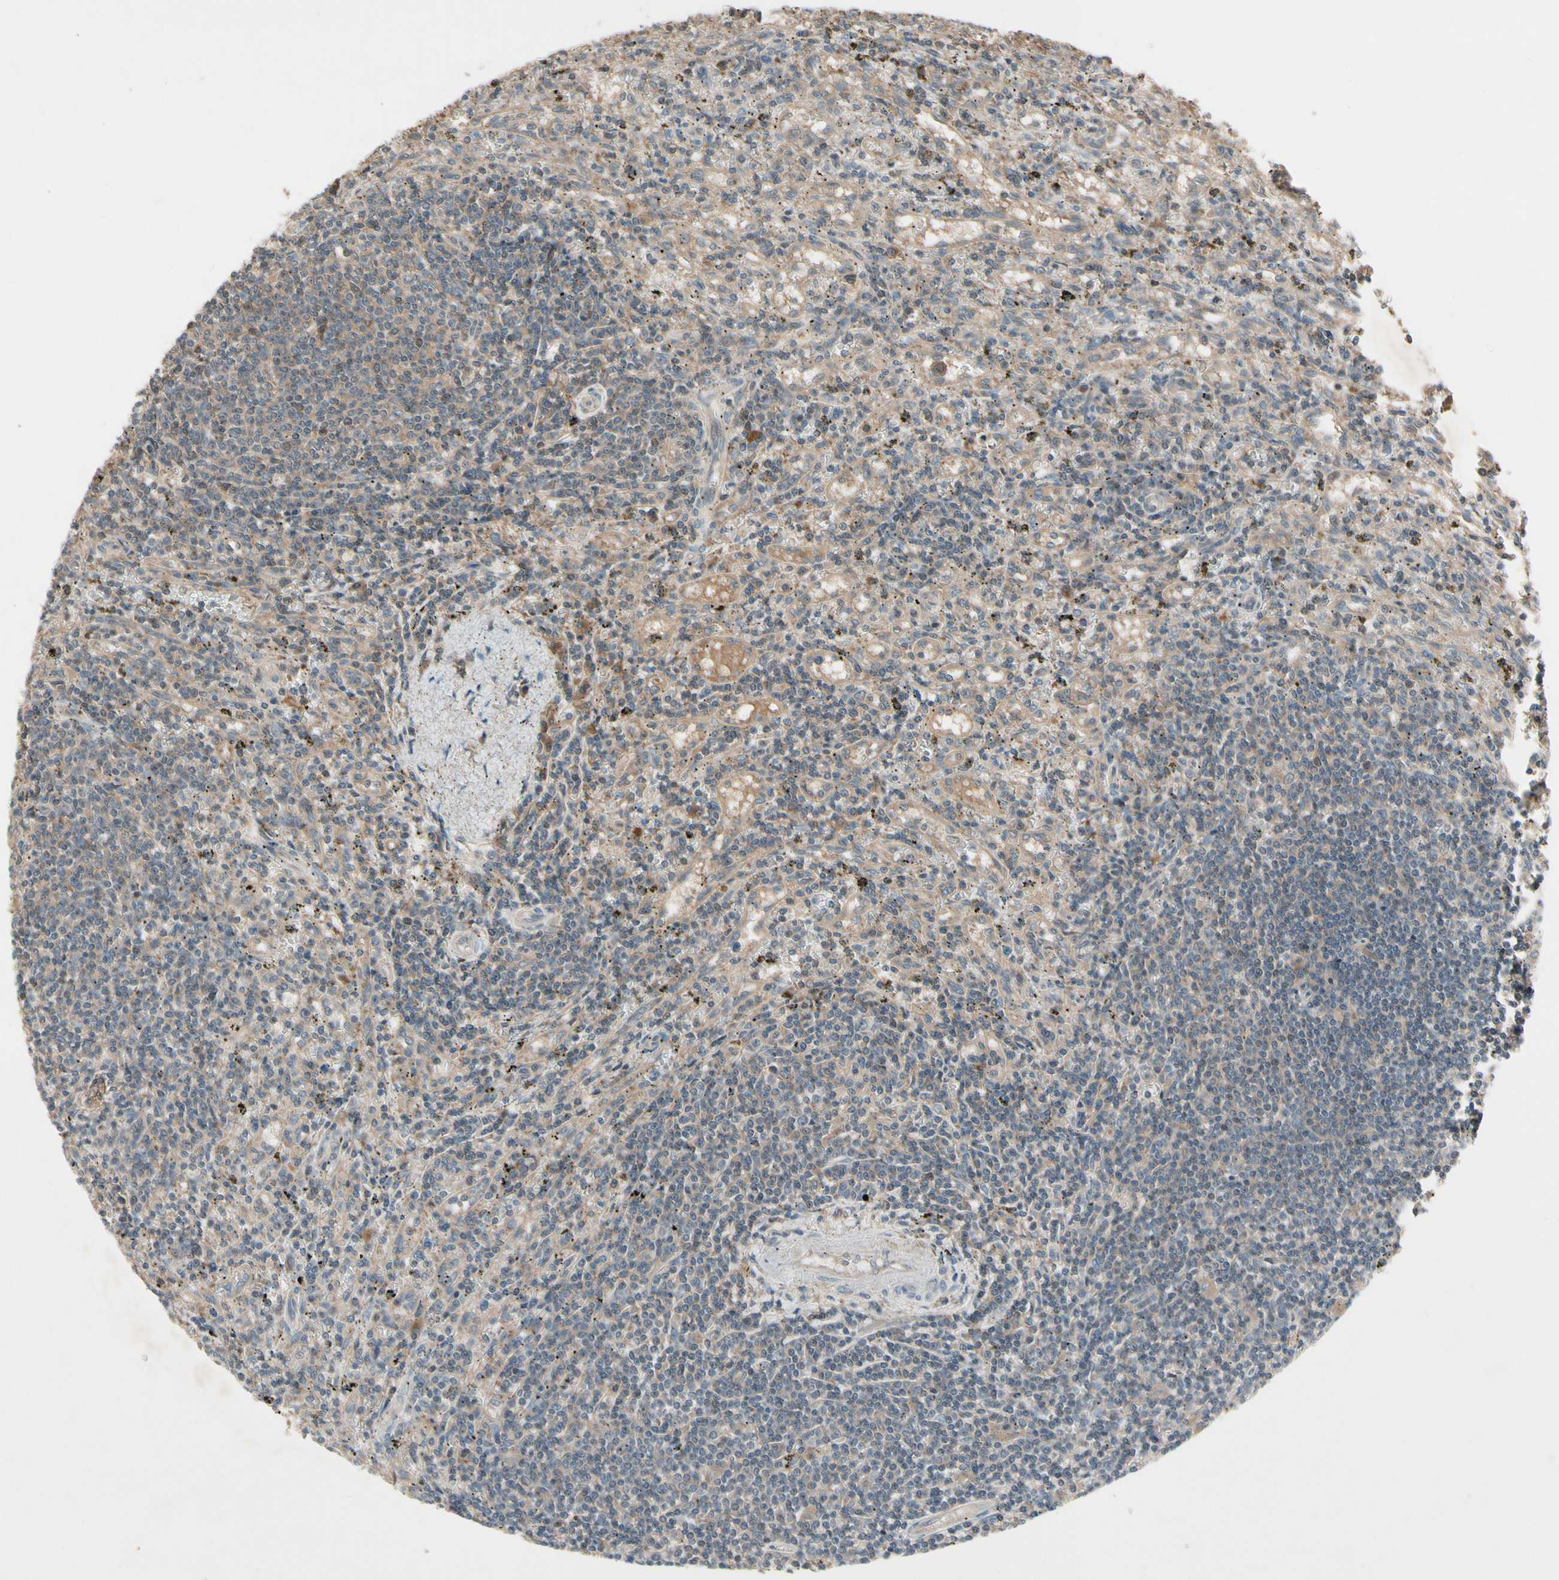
{"staining": {"intensity": "weak", "quantity": ">75%", "location": "cytoplasmic/membranous"}, "tissue": "lymphoma", "cell_type": "Tumor cells", "image_type": "cancer", "snomed": [{"axis": "morphology", "description": "Malignant lymphoma, non-Hodgkin's type, Low grade"}, {"axis": "topography", "description": "Spleen"}], "caption": "Protein staining of lymphoma tissue demonstrates weak cytoplasmic/membranous expression in about >75% of tumor cells.", "gene": "NSF", "patient": {"sex": "male", "age": 76}}